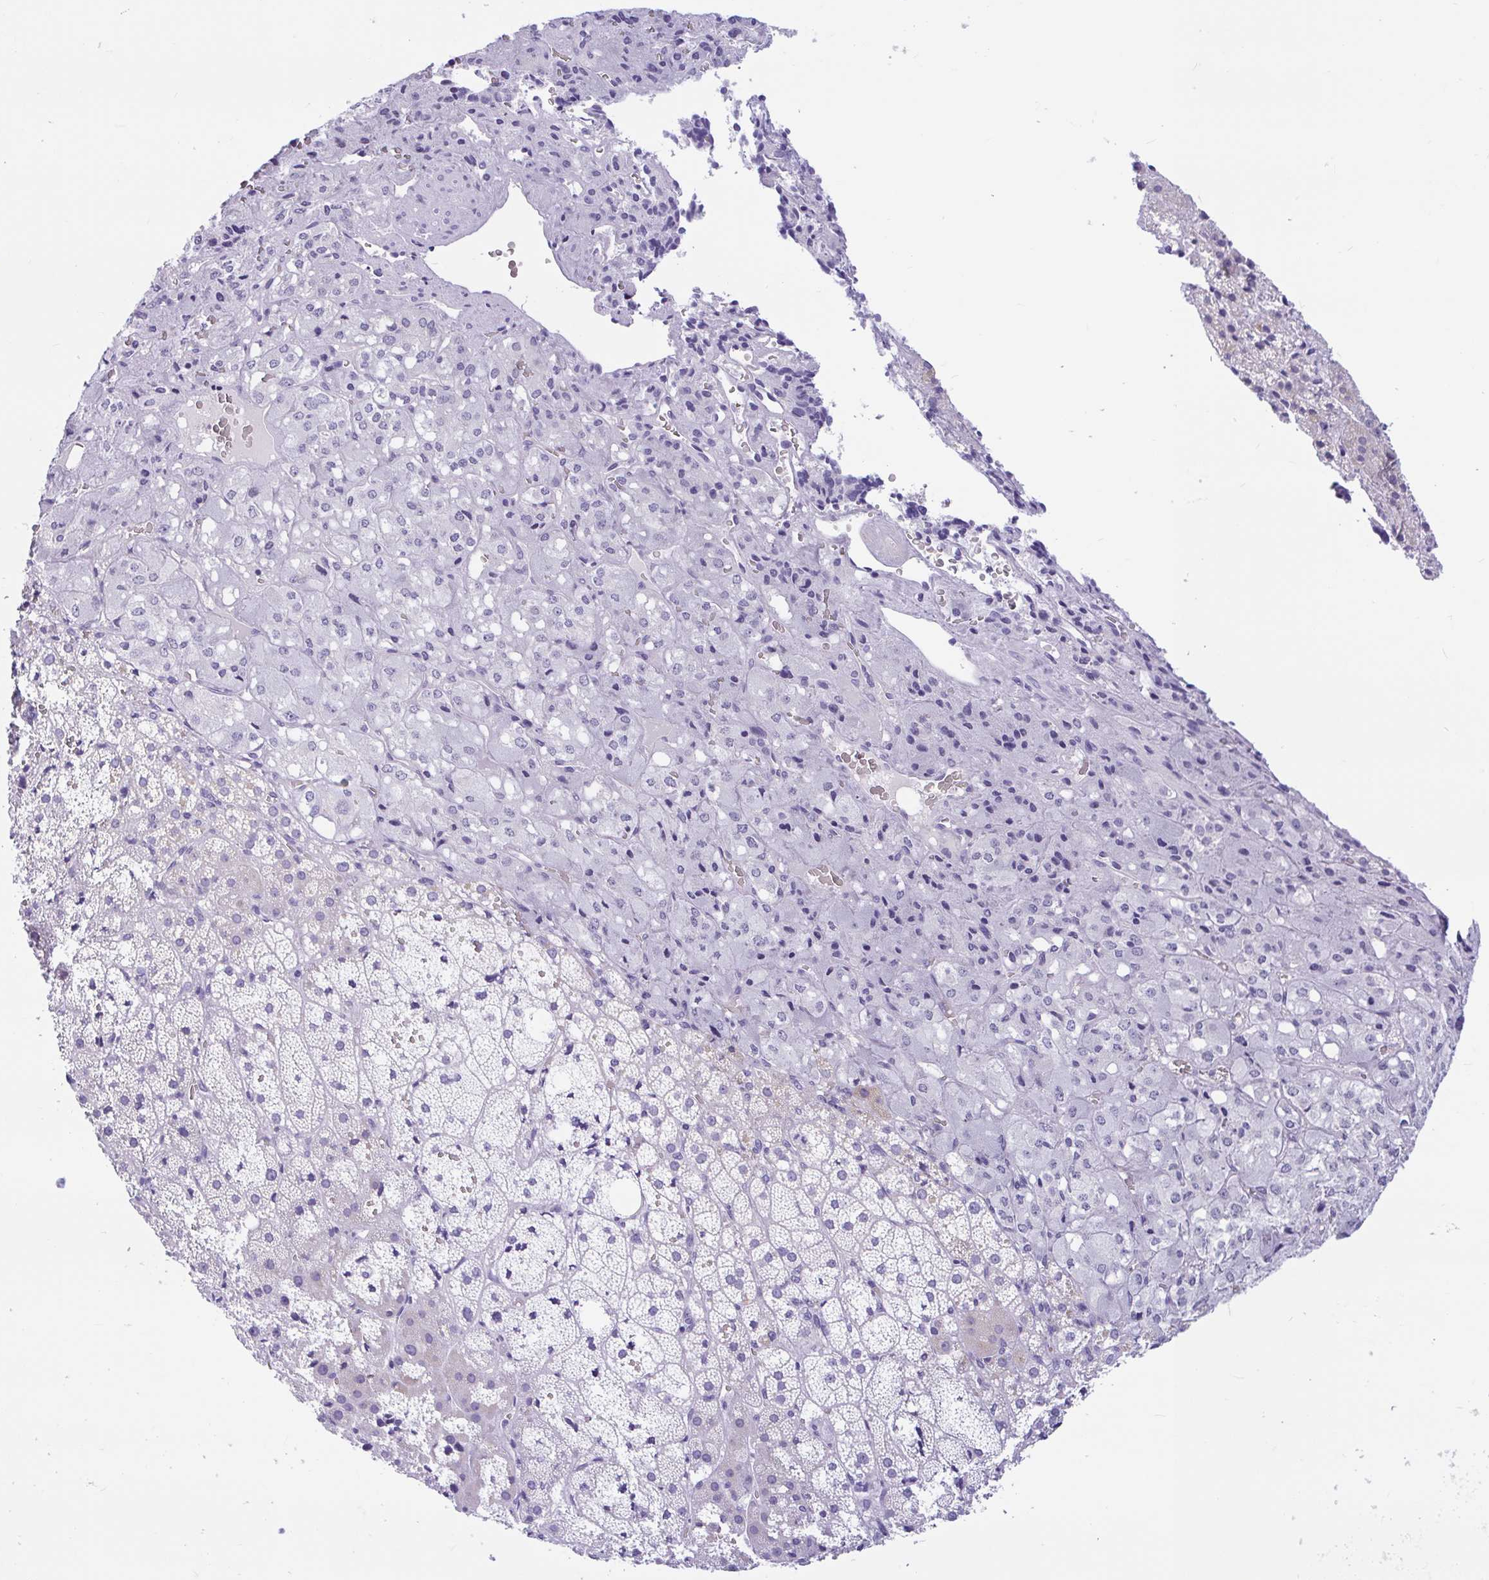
{"staining": {"intensity": "negative", "quantity": "none", "location": "none"}, "tissue": "adrenal gland", "cell_type": "Glandular cells", "image_type": "normal", "snomed": [{"axis": "morphology", "description": "Normal tissue, NOS"}, {"axis": "topography", "description": "Adrenal gland"}], "caption": "This is an IHC image of normal human adrenal gland. There is no positivity in glandular cells.", "gene": "ZNF319", "patient": {"sex": "male", "age": 53}}